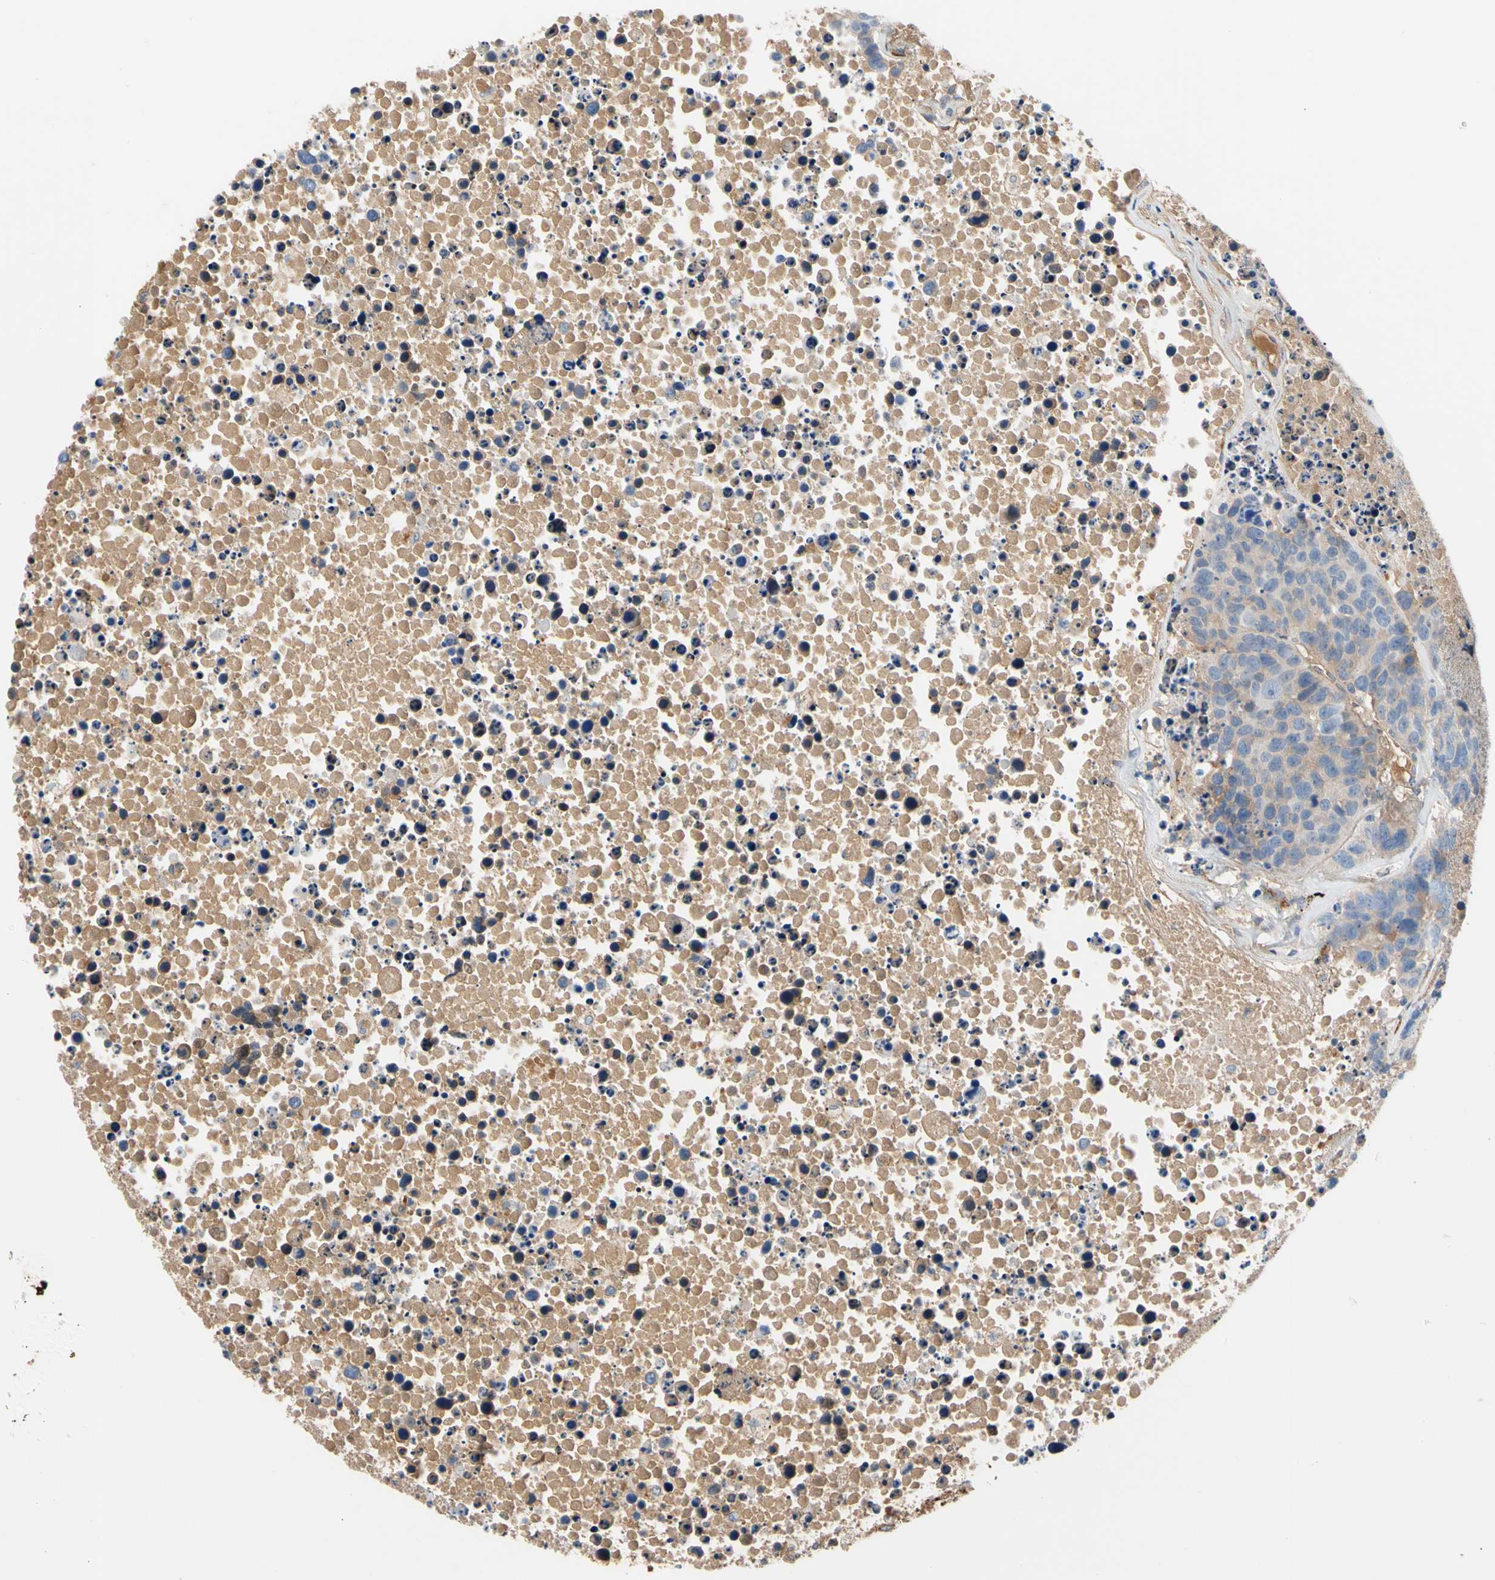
{"staining": {"intensity": "weak", "quantity": "<25%", "location": "cytoplasmic/membranous"}, "tissue": "carcinoid", "cell_type": "Tumor cells", "image_type": "cancer", "snomed": [{"axis": "morphology", "description": "Carcinoid, malignant, NOS"}, {"axis": "topography", "description": "Lung"}], "caption": "Carcinoid was stained to show a protein in brown. There is no significant staining in tumor cells.", "gene": "ENTREP3", "patient": {"sex": "male", "age": 60}}